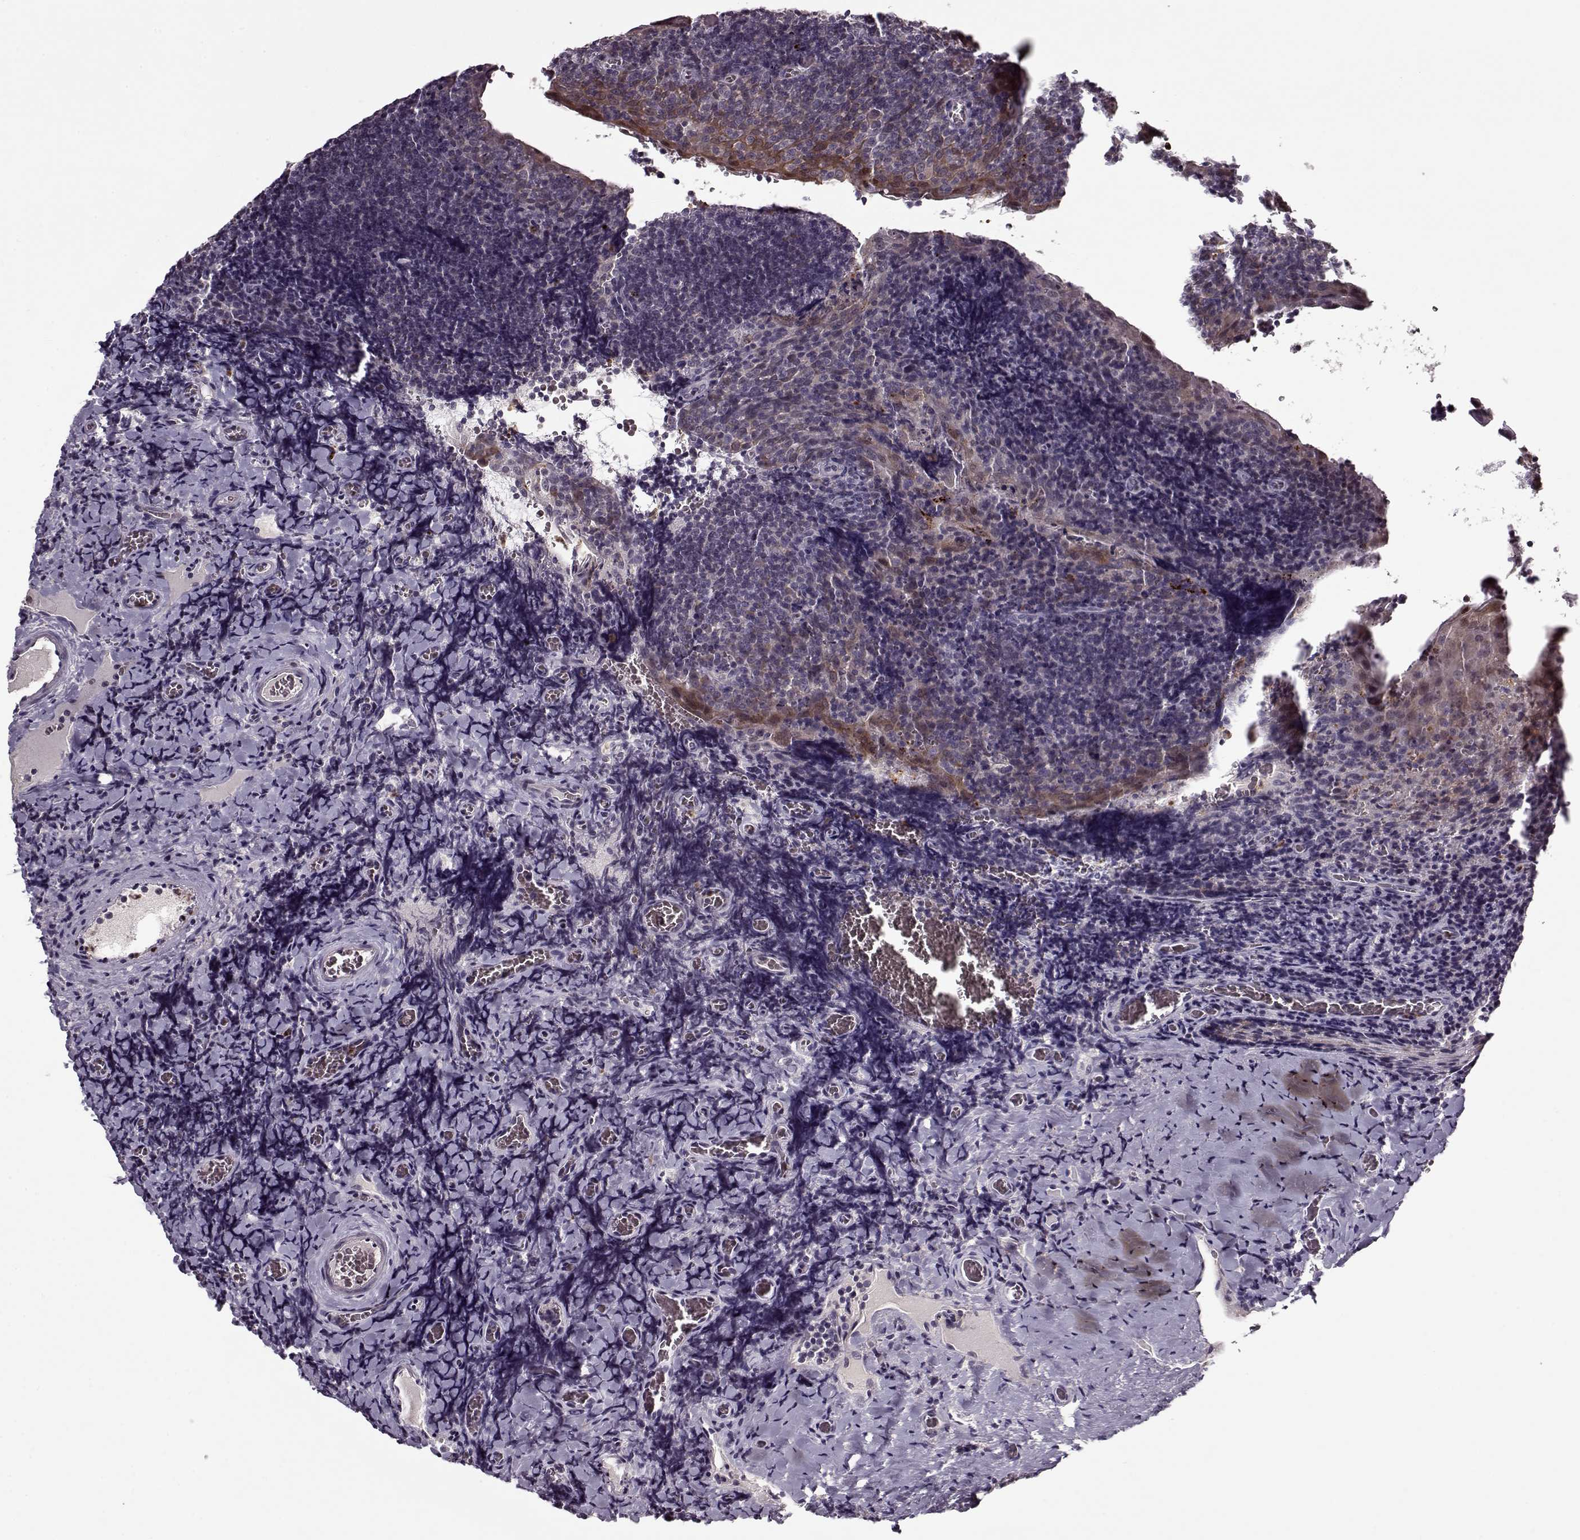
{"staining": {"intensity": "negative", "quantity": "none", "location": "none"}, "tissue": "tonsil", "cell_type": "Germinal center cells", "image_type": "normal", "snomed": [{"axis": "morphology", "description": "Normal tissue, NOS"}, {"axis": "morphology", "description": "Inflammation, NOS"}, {"axis": "topography", "description": "Tonsil"}], "caption": "Immunohistochemistry photomicrograph of normal tonsil: human tonsil stained with DAB (3,3'-diaminobenzidine) displays no significant protein expression in germinal center cells.", "gene": "ACOT11", "patient": {"sex": "female", "age": 31}}